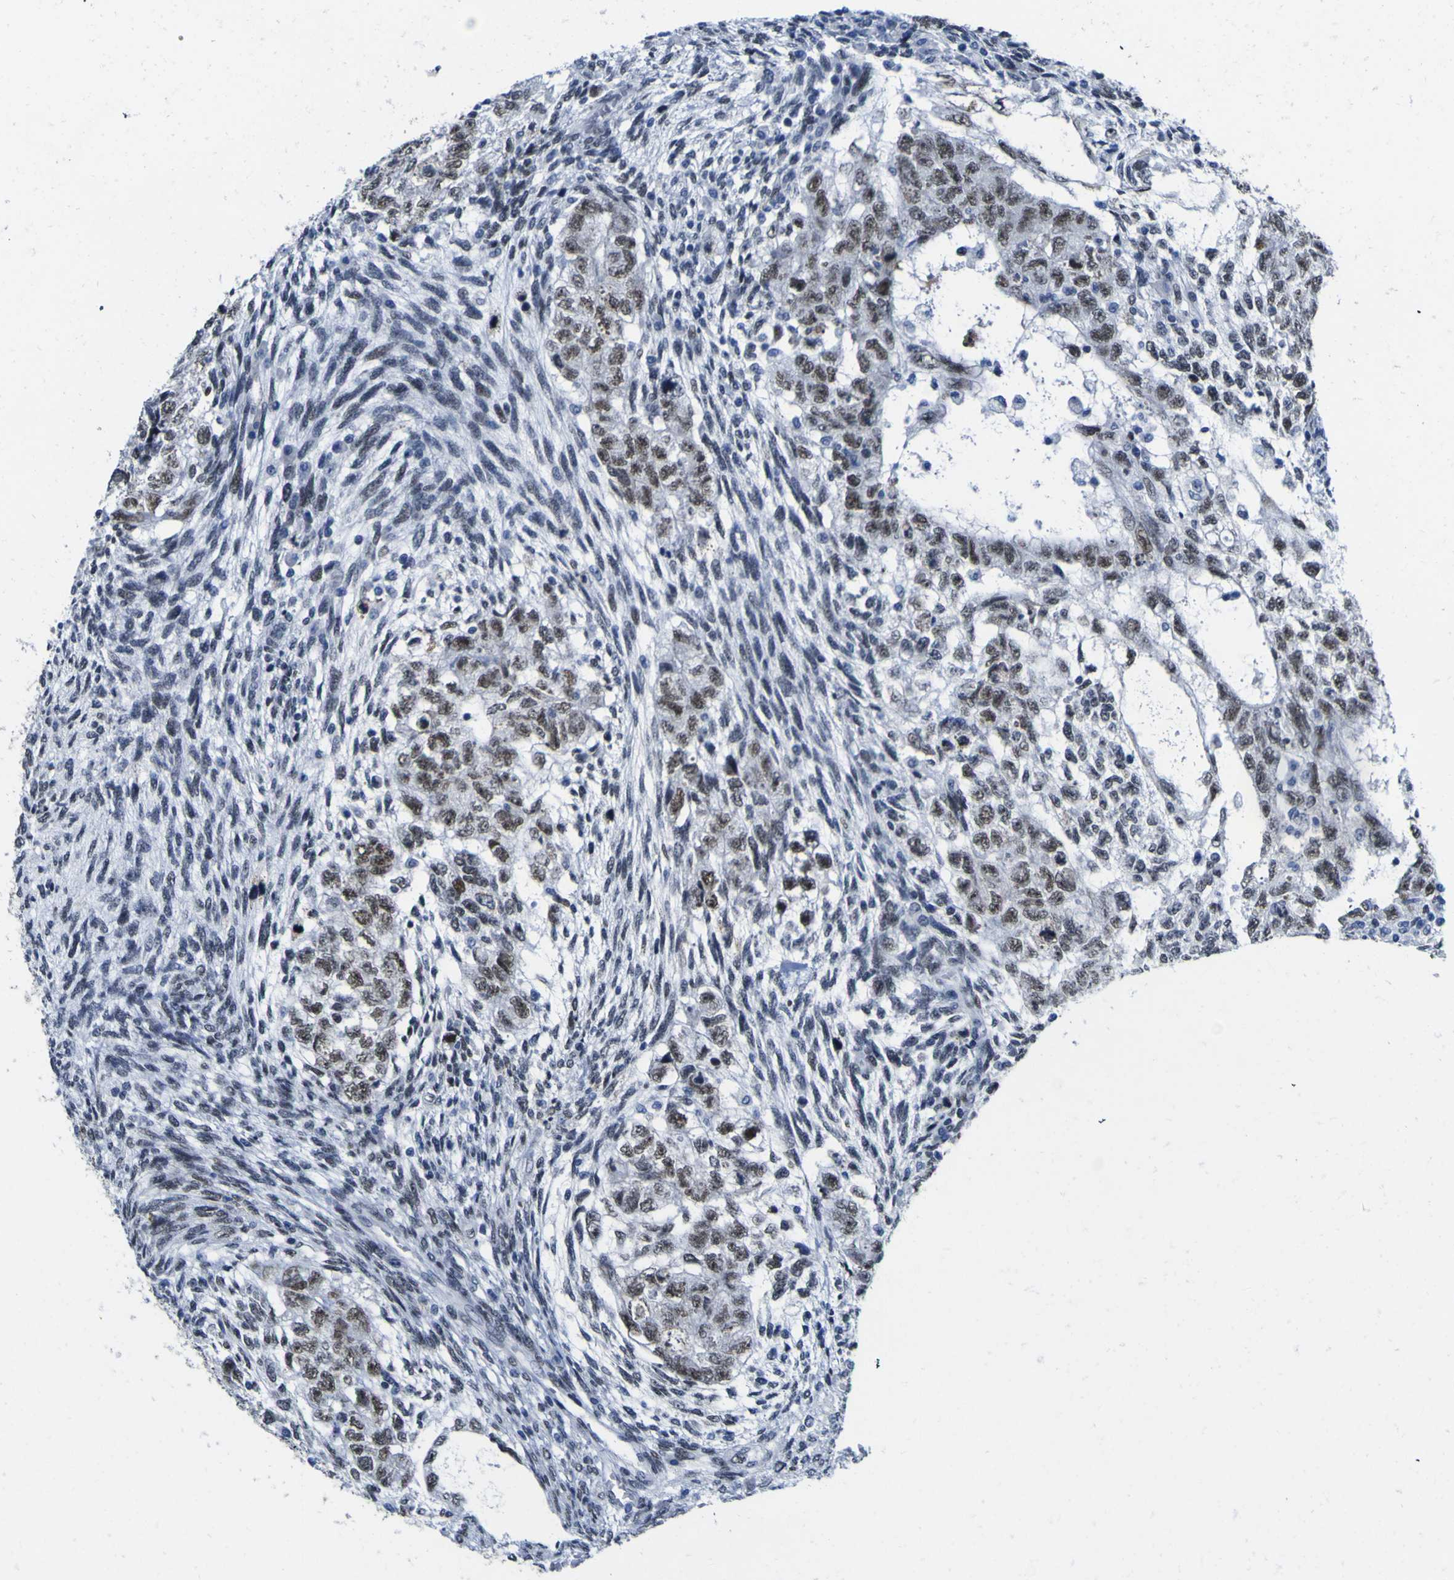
{"staining": {"intensity": "moderate", "quantity": ">75%", "location": "nuclear"}, "tissue": "testis cancer", "cell_type": "Tumor cells", "image_type": "cancer", "snomed": [{"axis": "morphology", "description": "Normal tissue, NOS"}, {"axis": "morphology", "description": "Carcinoma, Embryonal, NOS"}, {"axis": "topography", "description": "Testis"}], "caption": "A histopathology image showing moderate nuclear positivity in about >75% of tumor cells in testis embryonal carcinoma, as visualized by brown immunohistochemical staining.", "gene": "MBD3", "patient": {"sex": "male", "age": 36}}